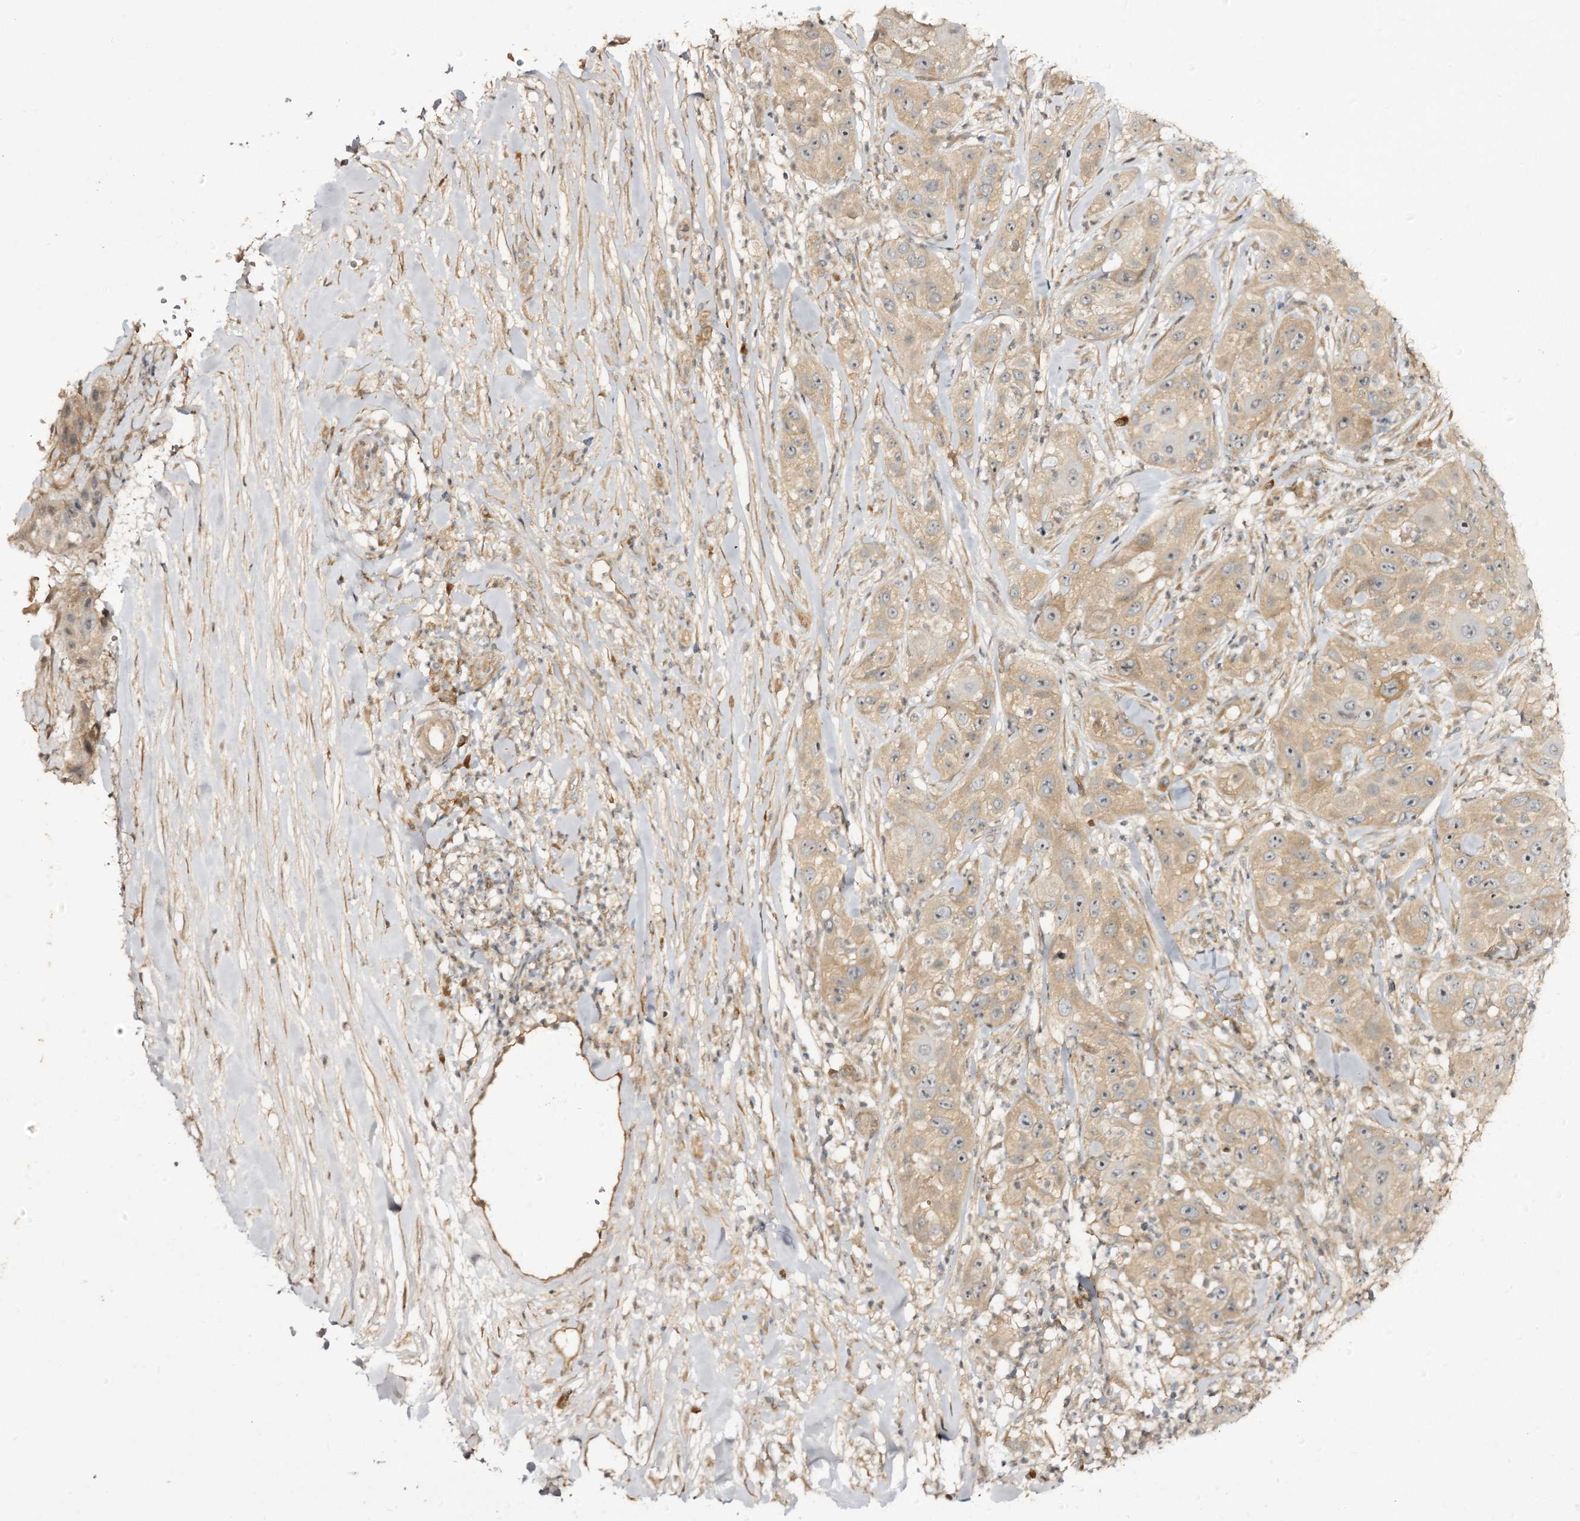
{"staining": {"intensity": "moderate", "quantity": ">75%", "location": "cytoplasmic/membranous"}, "tissue": "skin cancer", "cell_type": "Tumor cells", "image_type": "cancer", "snomed": [{"axis": "morphology", "description": "Squamous cell carcinoma, NOS"}, {"axis": "topography", "description": "Skin"}], "caption": "Human skin cancer (squamous cell carcinoma) stained with a brown dye reveals moderate cytoplasmic/membranous positive positivity in about >75% of tumor cells.", "gene": "C11orf80", "patient": {"sex": "female", "age": 44}}